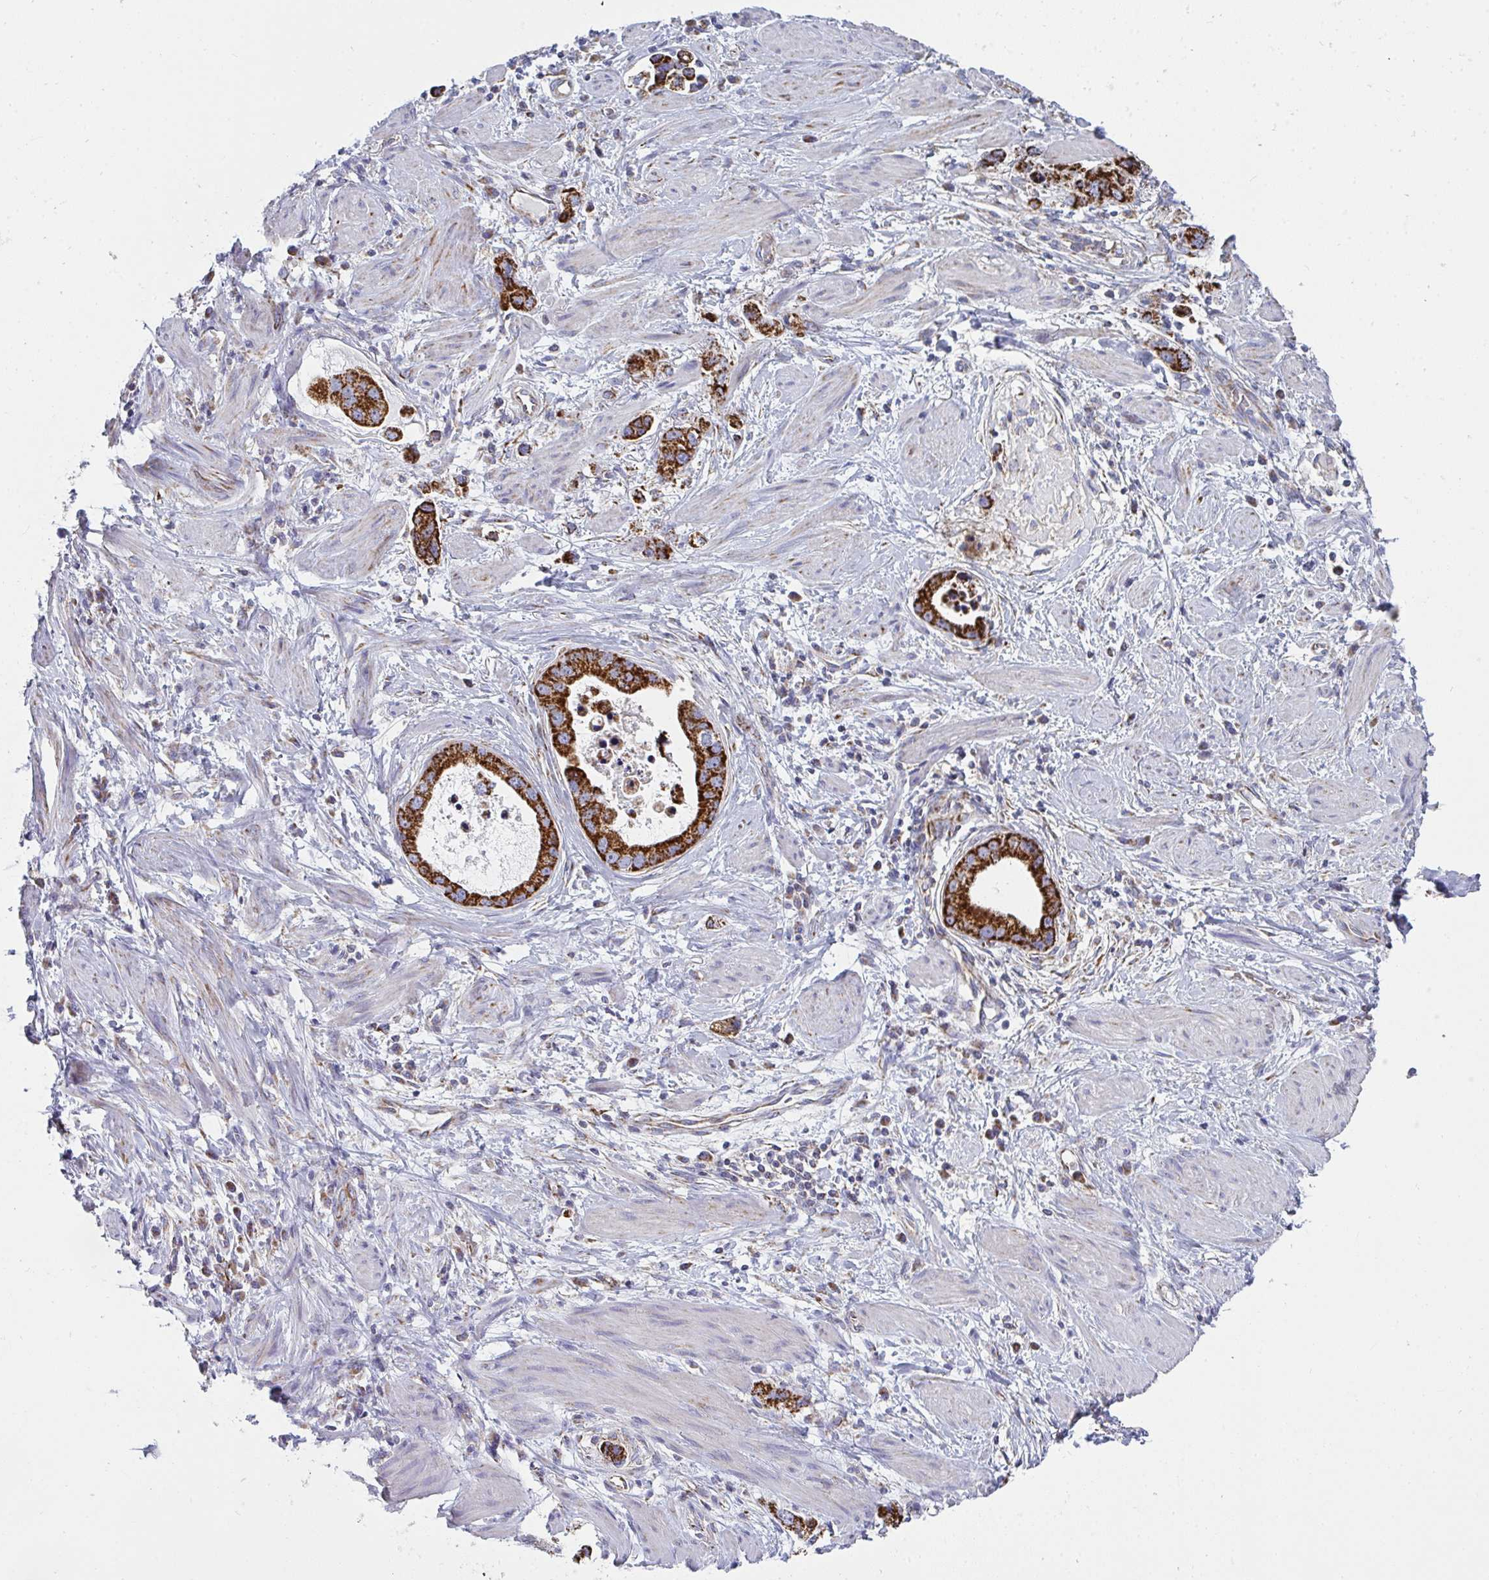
{"staining": {"intensity": "strong", "quantity": ">75%", "location": "cytoplasmic/membranous"}, "tissue": "stomach cancer", "cell_type": "Tumor cells", "image_type": "cancer", "snomed": [{"axis": "morphology", "description": "Adenocarcinoma, NOS"}, {"axis": "topography", "description": "Stomach, lower"}], "caption": "Stomach cancer stained for a protein (brown) demonstrates strong cytoplasmic/membranous positive expression in about >75% of tumor cells.", "gene": "FAHD1", "patient": {"sex": "female", "age": 93}}